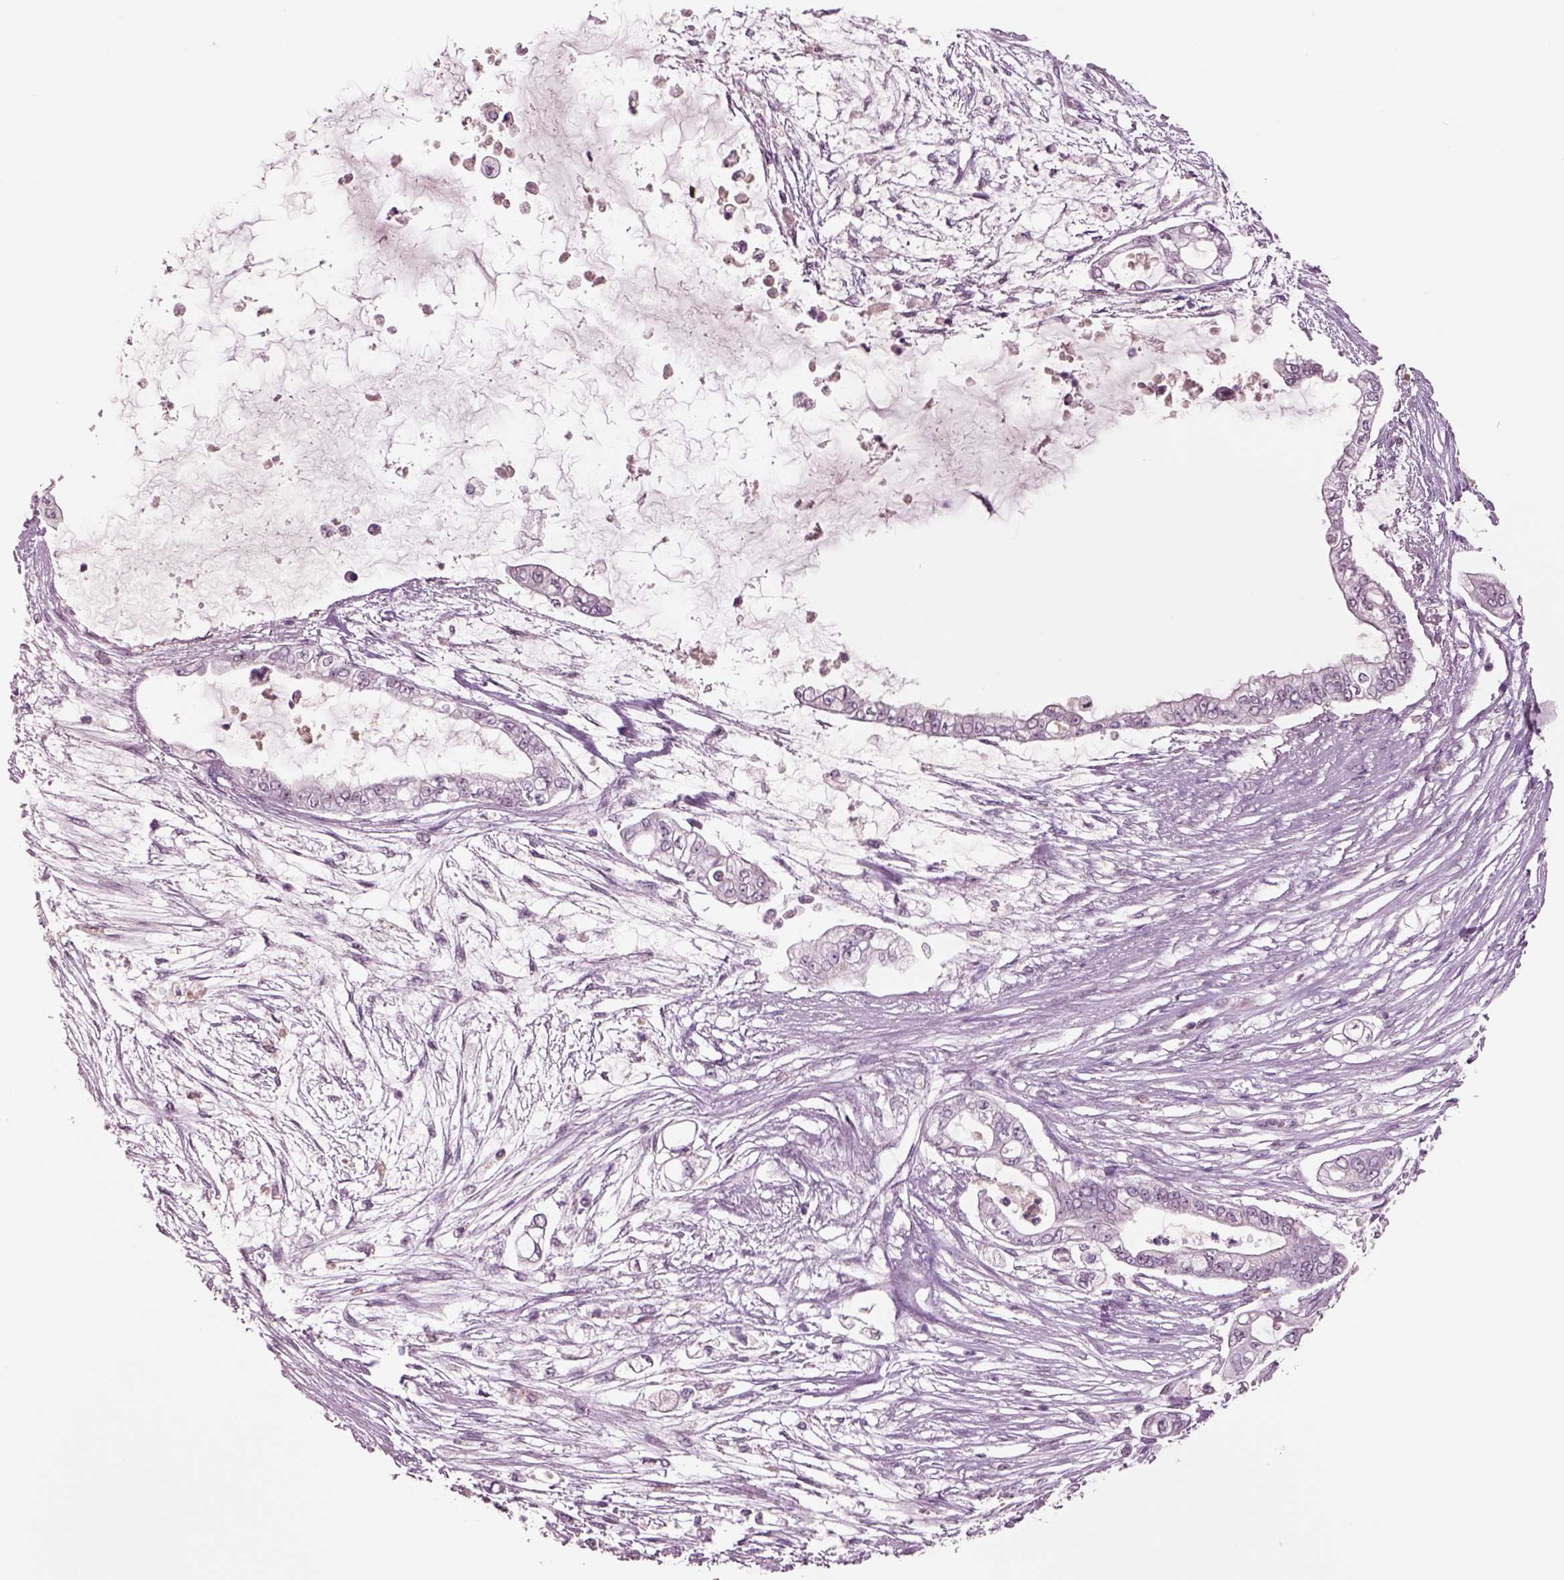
{"staining": {"intensity": "negative", "quantity": "none", "location": "none"}, "tissue": "pancreatic cancer", "cell_type": "Tumor cells", "image_type": "cancer", "snomed": [{"axis": "morphology", "description": "Adenocarcinoma, NOS"}, {"axis": "topography", "description": "Pancreas"}], "caption": "The micrograph reveals no significant staining in tumor cells of adenocarcinoma (pancreatic).", "gene": "SEPHS1", "patient": {"sex": "female", "age": 69}}